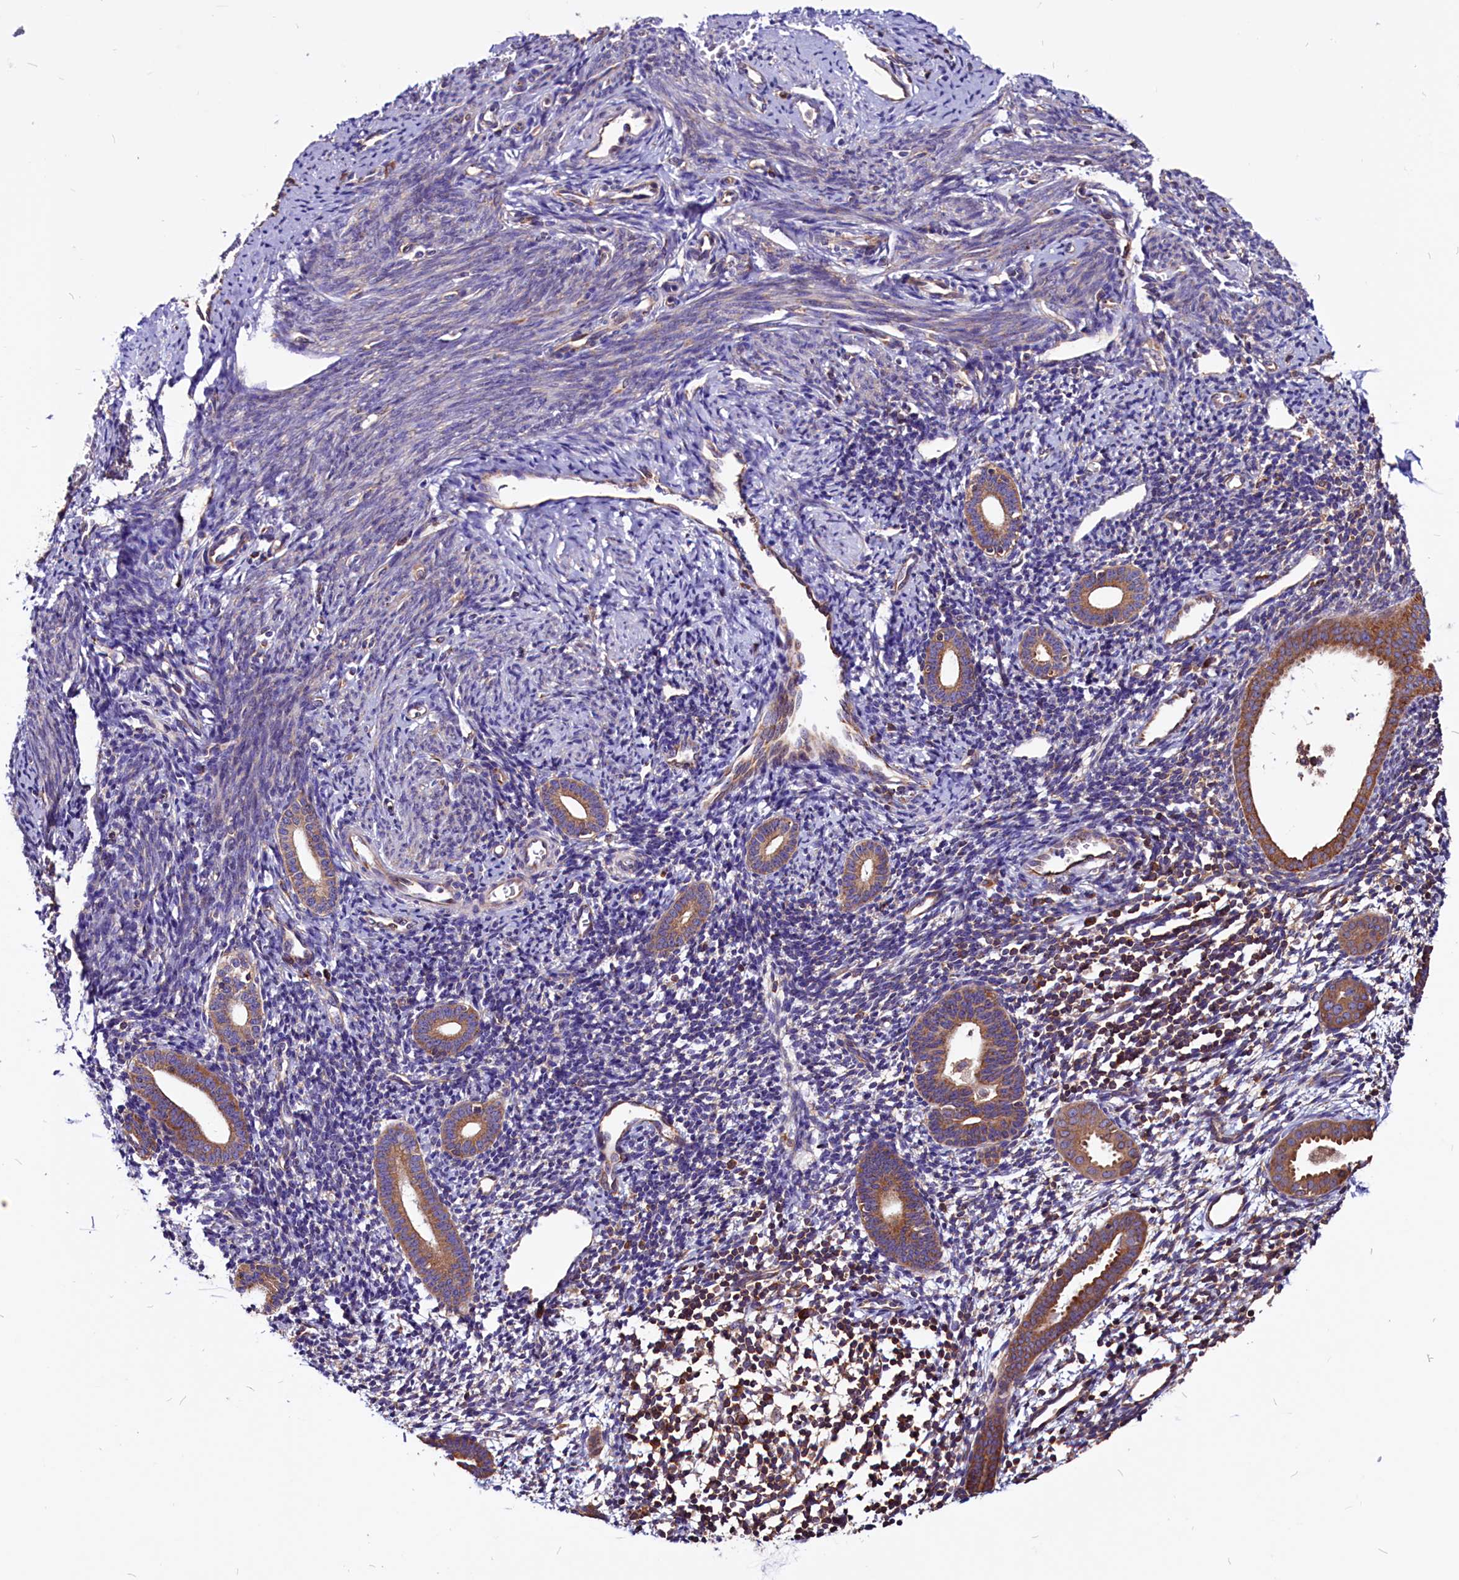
{"staining": {"intensity": "moderate", "quantity": "<25%", "location": "cytoplasmic/membranous"}, "tissue": "endometrium", "cell_type": "Cells in endometrial stroma", "image_type": "normal", "snomed": [{"axis": "morphology", "description": "Normal tissue, NOS"}, {"axis": "topography", "description": "Endometrium"}], "caption": "The immunohistochemical stain shows moderate cytoplasmic/membranous positivity in cells in endometrial stroma of normal endometrium. (IHC, brightfield microscopy, high magnification).", "gene": "EIF3G", "patient": {"sex": "female", "age": 56}}